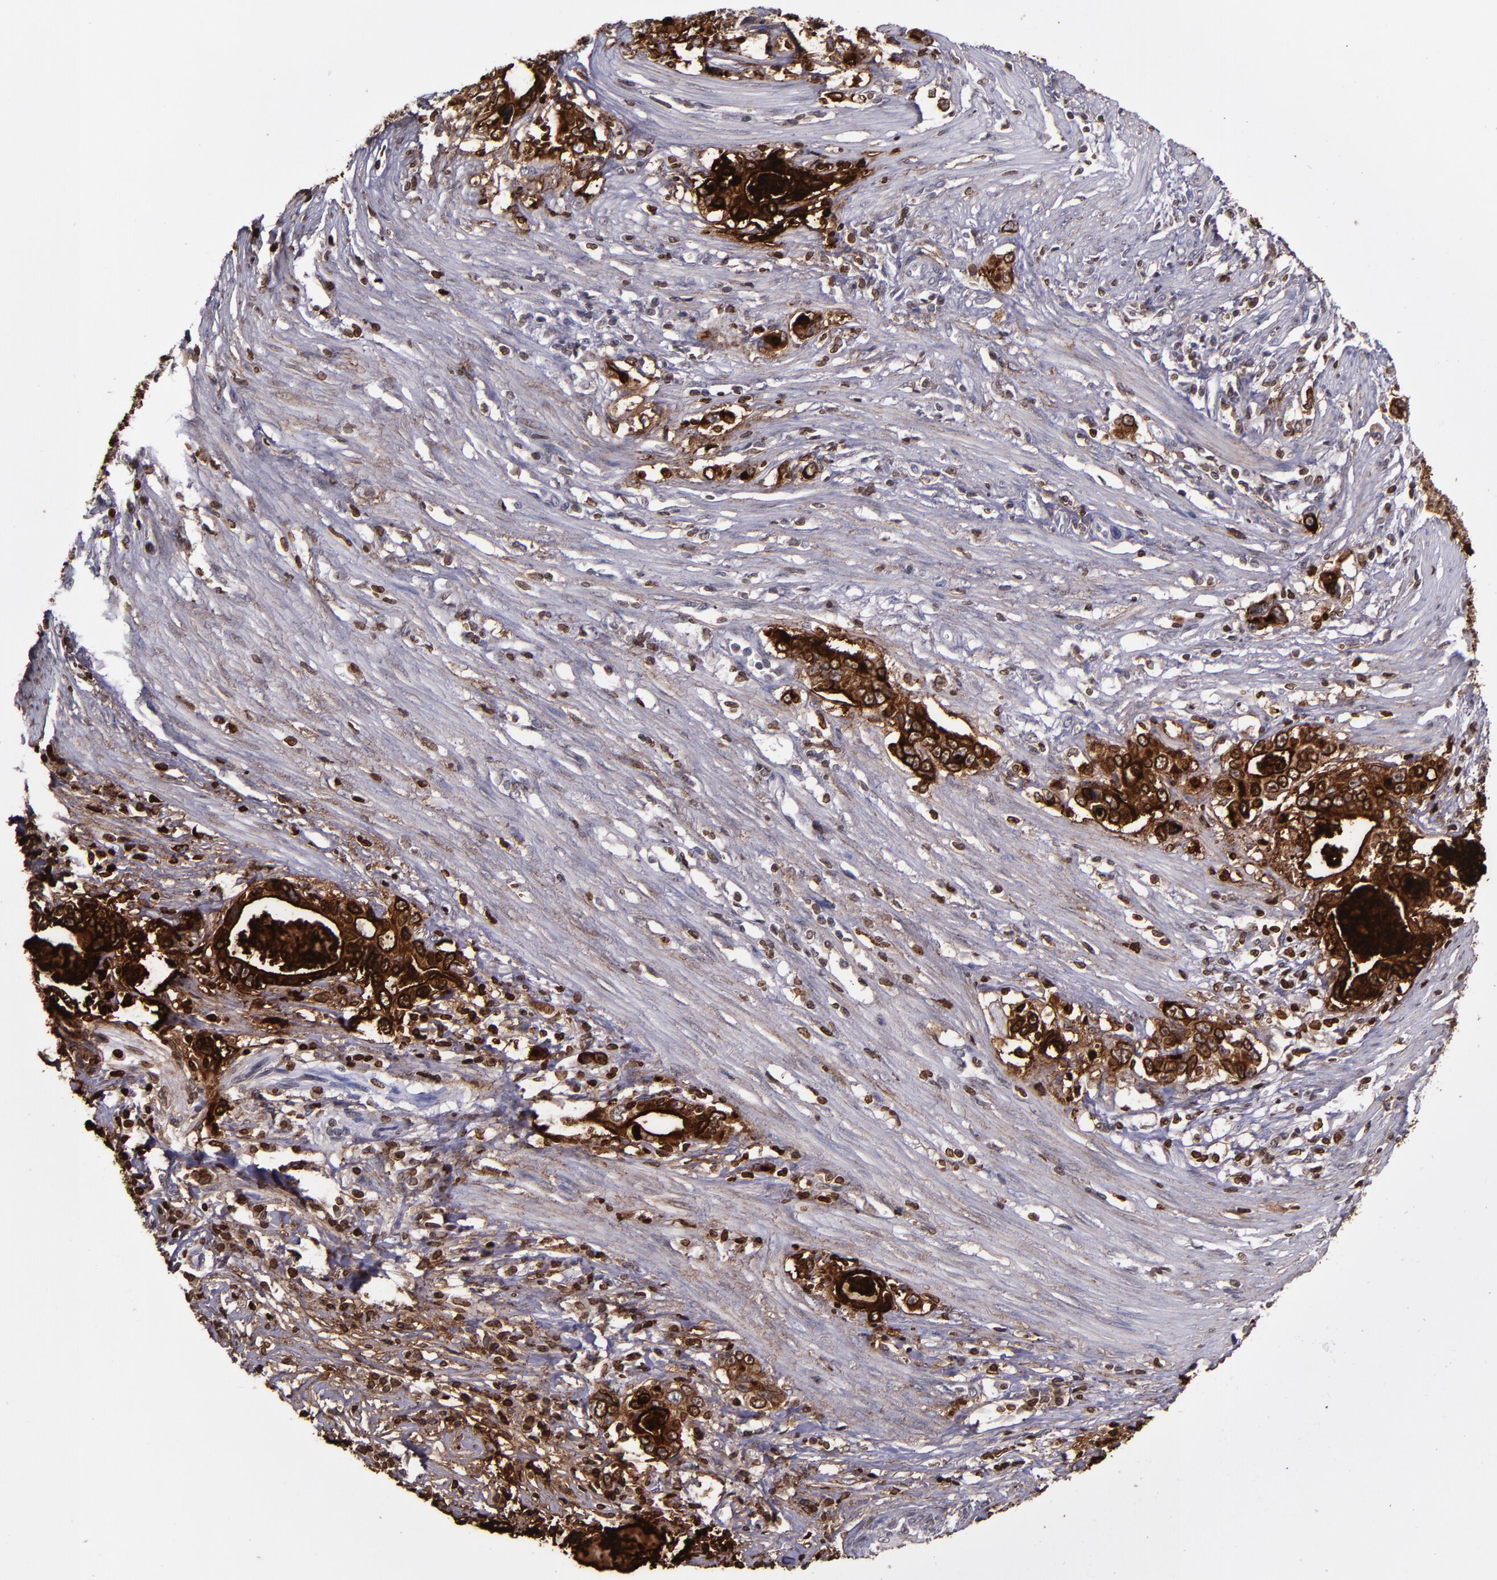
{"staining": {"intensity": "strong", "quantity": ">75%", "location": "cytoplasmic/membranous,nuclear"}, "tissue": "stomach cancer", "cell_type": "Tumor cells", "image_type": "cancer", "snomed": [{"axis": "morphology", "description": "Adenocarcinoma, NOS"}, {"axis": "topography", "description": "Stomach, lower"}], "caption": "Stomach cancer (adenocarcinoma) tissue reveals strong cytoplasmic/membranous and nuclear expression in about >75% of tumor cells, visualized by immunohistochemistry.", "gene": "MFGE8", "patient": {"sex": "female", "age": 72}}